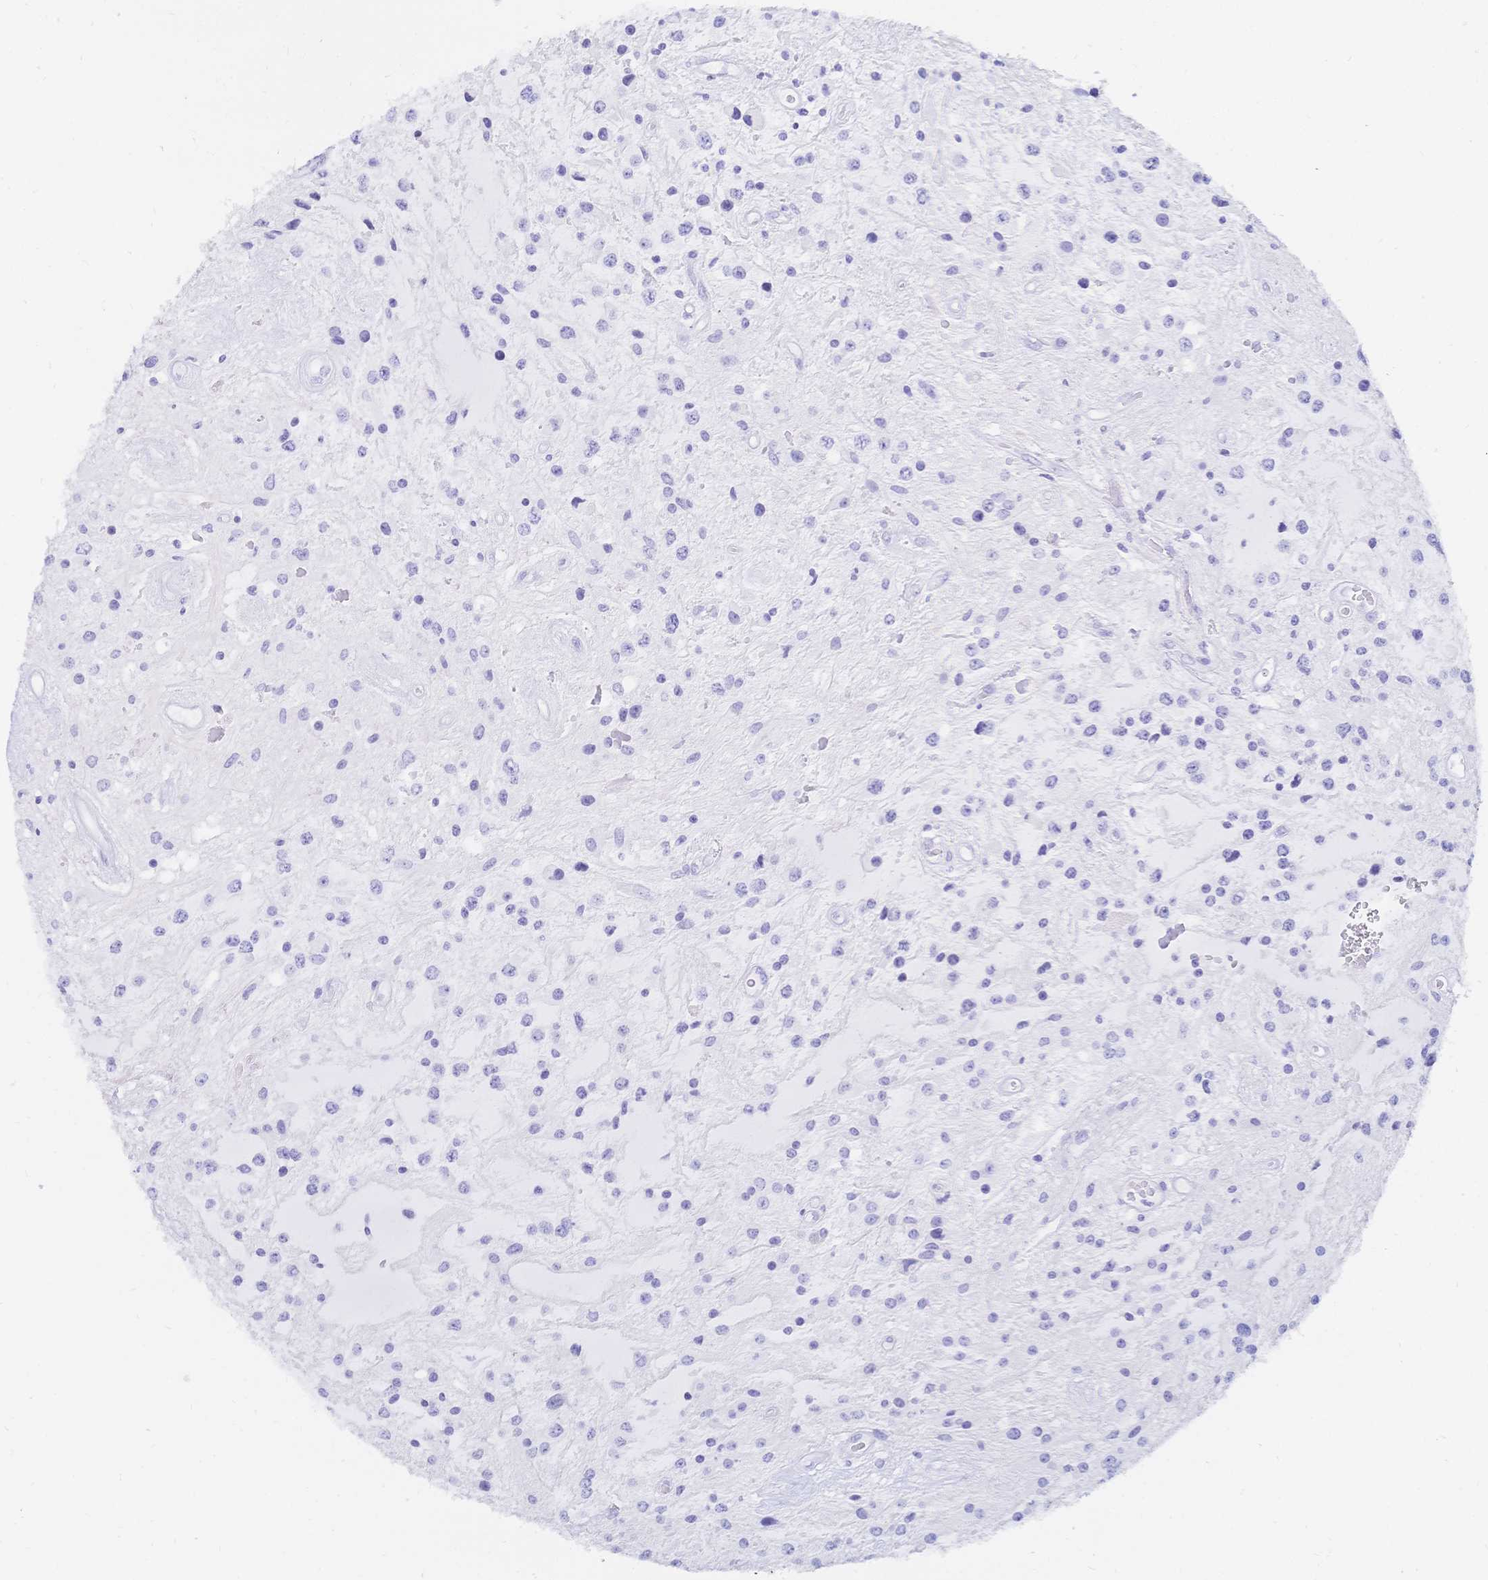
{"staining": {"intensity": "negative", "quantity": "none", "location": "none"}, "tissue": "glioma", "cell_type": "Tumor cells", "image_type": "cancer", "snomed": [{"axis": "morphology", "description": "Glioma, malignant, Low grade"}, {"axis": "topography", "description": "Cerebellum"}], "caption": "Human malignant glioma (low-grade) stained for a protein using immunohistochemistry reveals no staining in tumor cells.", "gene": "MEP1B", "patient": {"sex": "female", "age": 14}}